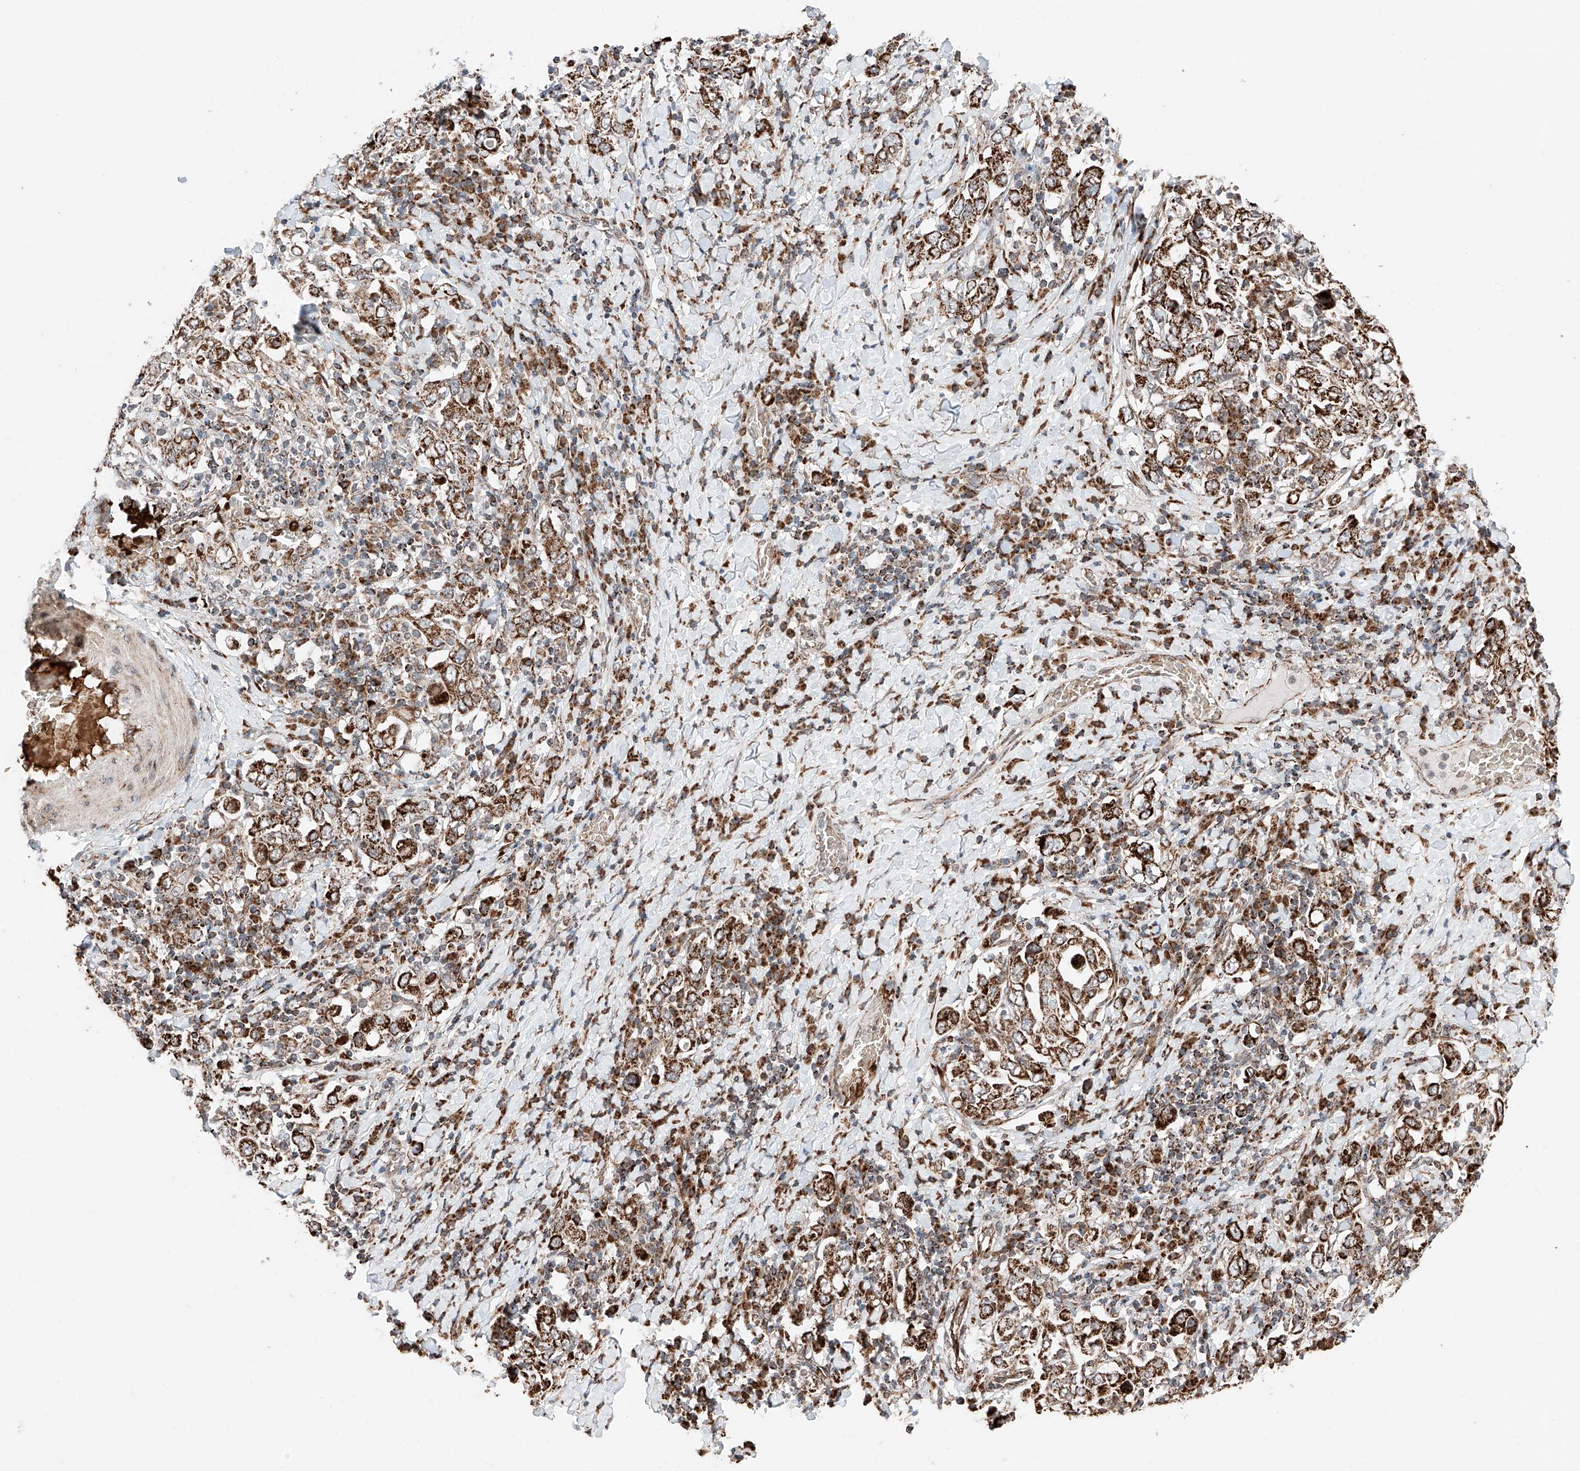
{"staining": {"intensity": "strong", "quantity": ">75%", "location": "cytoplasmic/membranous"}, "tissue": "stomach cancer", "cell_type": "Tumor cells", "image_type": "cancer", "snomed": [{"axis": "morphology", "description": "Adenocarcinoma, NOS"}, {"axis": "topography", "description": "Stomach, upper"}], "caption": "Stomach cancer (adenocarcinoma) tissue shows strong cytoplasmic/membranous expression in about >75% of tumor cells, visualized by immunohistochemistry. (Stains: DAB in brown, nuclei in blue, Microscopy: brightfield microscopy at high magnification).", "gene": "ZSCAN29", "patient": {"sex": "male", "age": 62}}